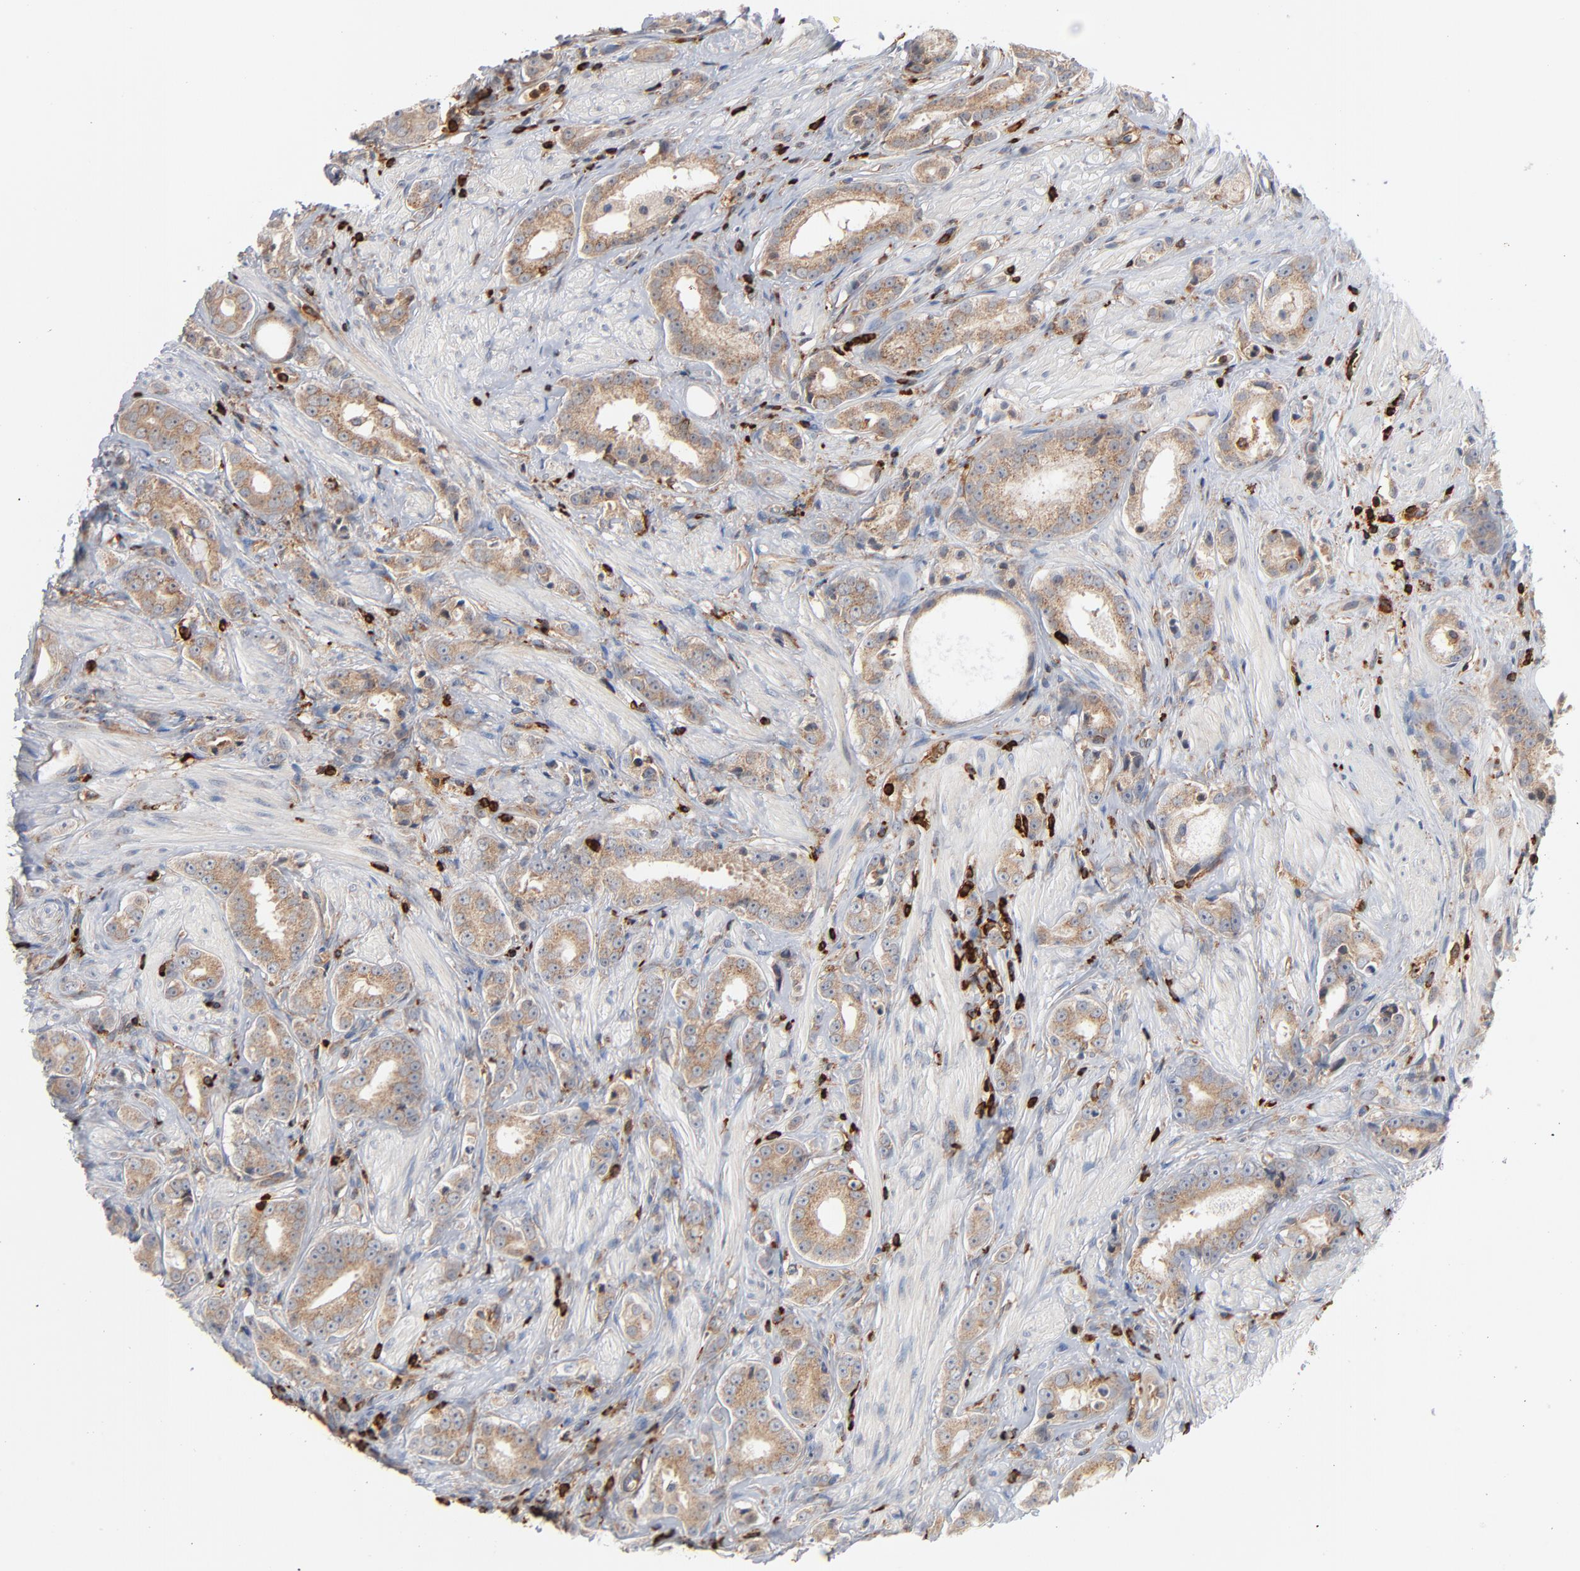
{"staining": {"intensity": "weak", "quantity": ">75%", "location": "cytoplasmic/membranous"}, "tissue": "prostate cancer", "cell_type": "Tumor cells", "image_type": "cancer", "snomed": [{"axis": "morphology", "description": "Adenocarcinoma, Medium grade"}, {"axis": "topography", "description": "Prostate"}], "caption": "Medium-grade adenocarcinoma (prostate) stained for a protein (brown) displays weak cytoplasmic/membranous positive staining in approximately >75% of tumor cells.", "gene": "SH3KBP1", "patient": {"sex": "male", "age": 53}}